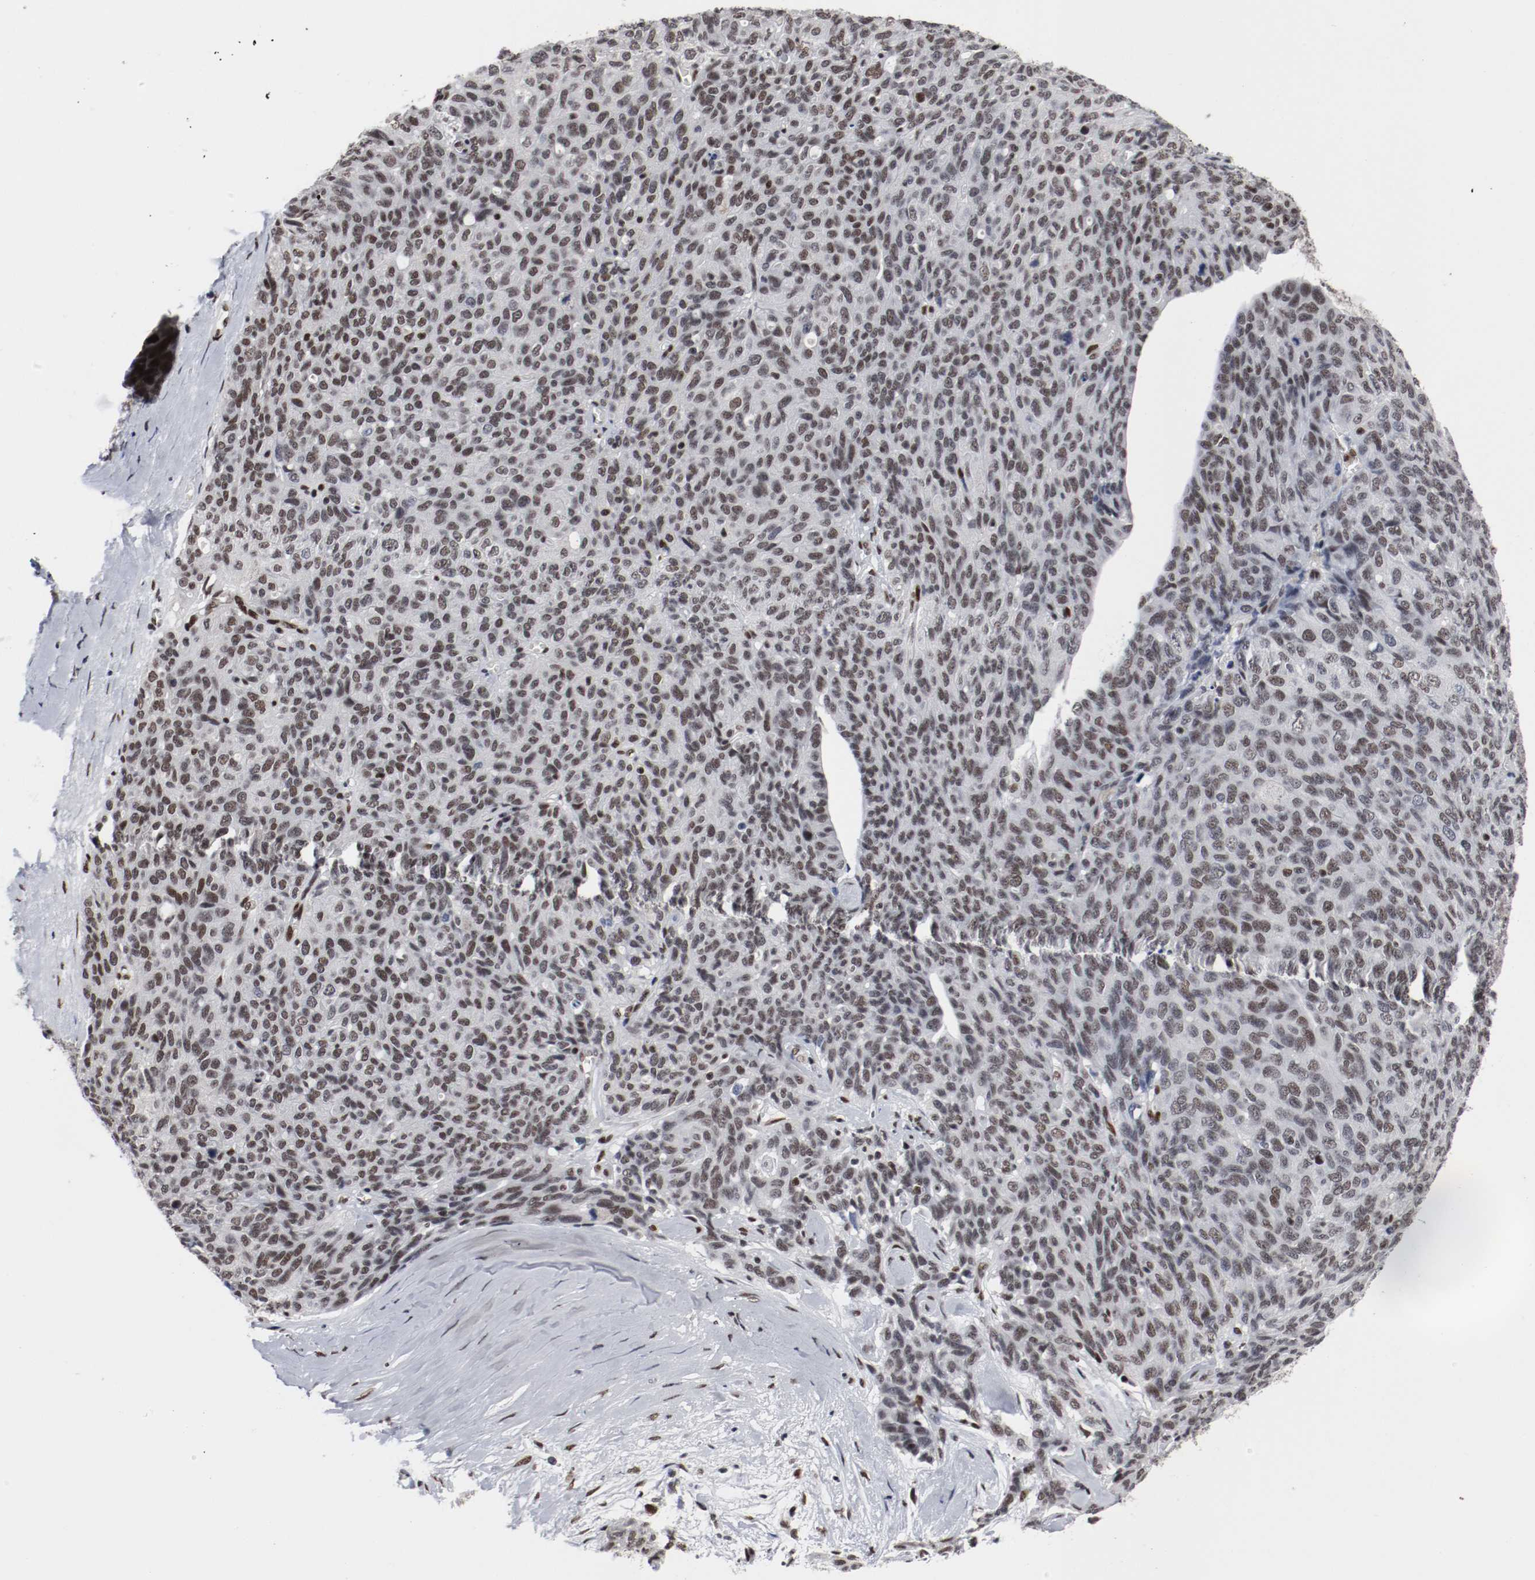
{"staining": {"intensity": "weak", "quantity": "25%-75%", "location": "nuclear"}, "tissue": "ovarian cancer", "cell_type": "Tumor cells", "image_type": "cancer", "snomed": [{"axis": "morphology", "description": "Carcinoma, endometroid"}, {"axis": "topography", "description": "Ovary"}], "caption": "Human ovarian cancer (endometroid carcinoma) stained with a brown dye reveals weak nuclear positive staining in about 25%-75% of tumor cells.", "gene": "MEF2D", "patient": {"sex": "female", "age": 60}}